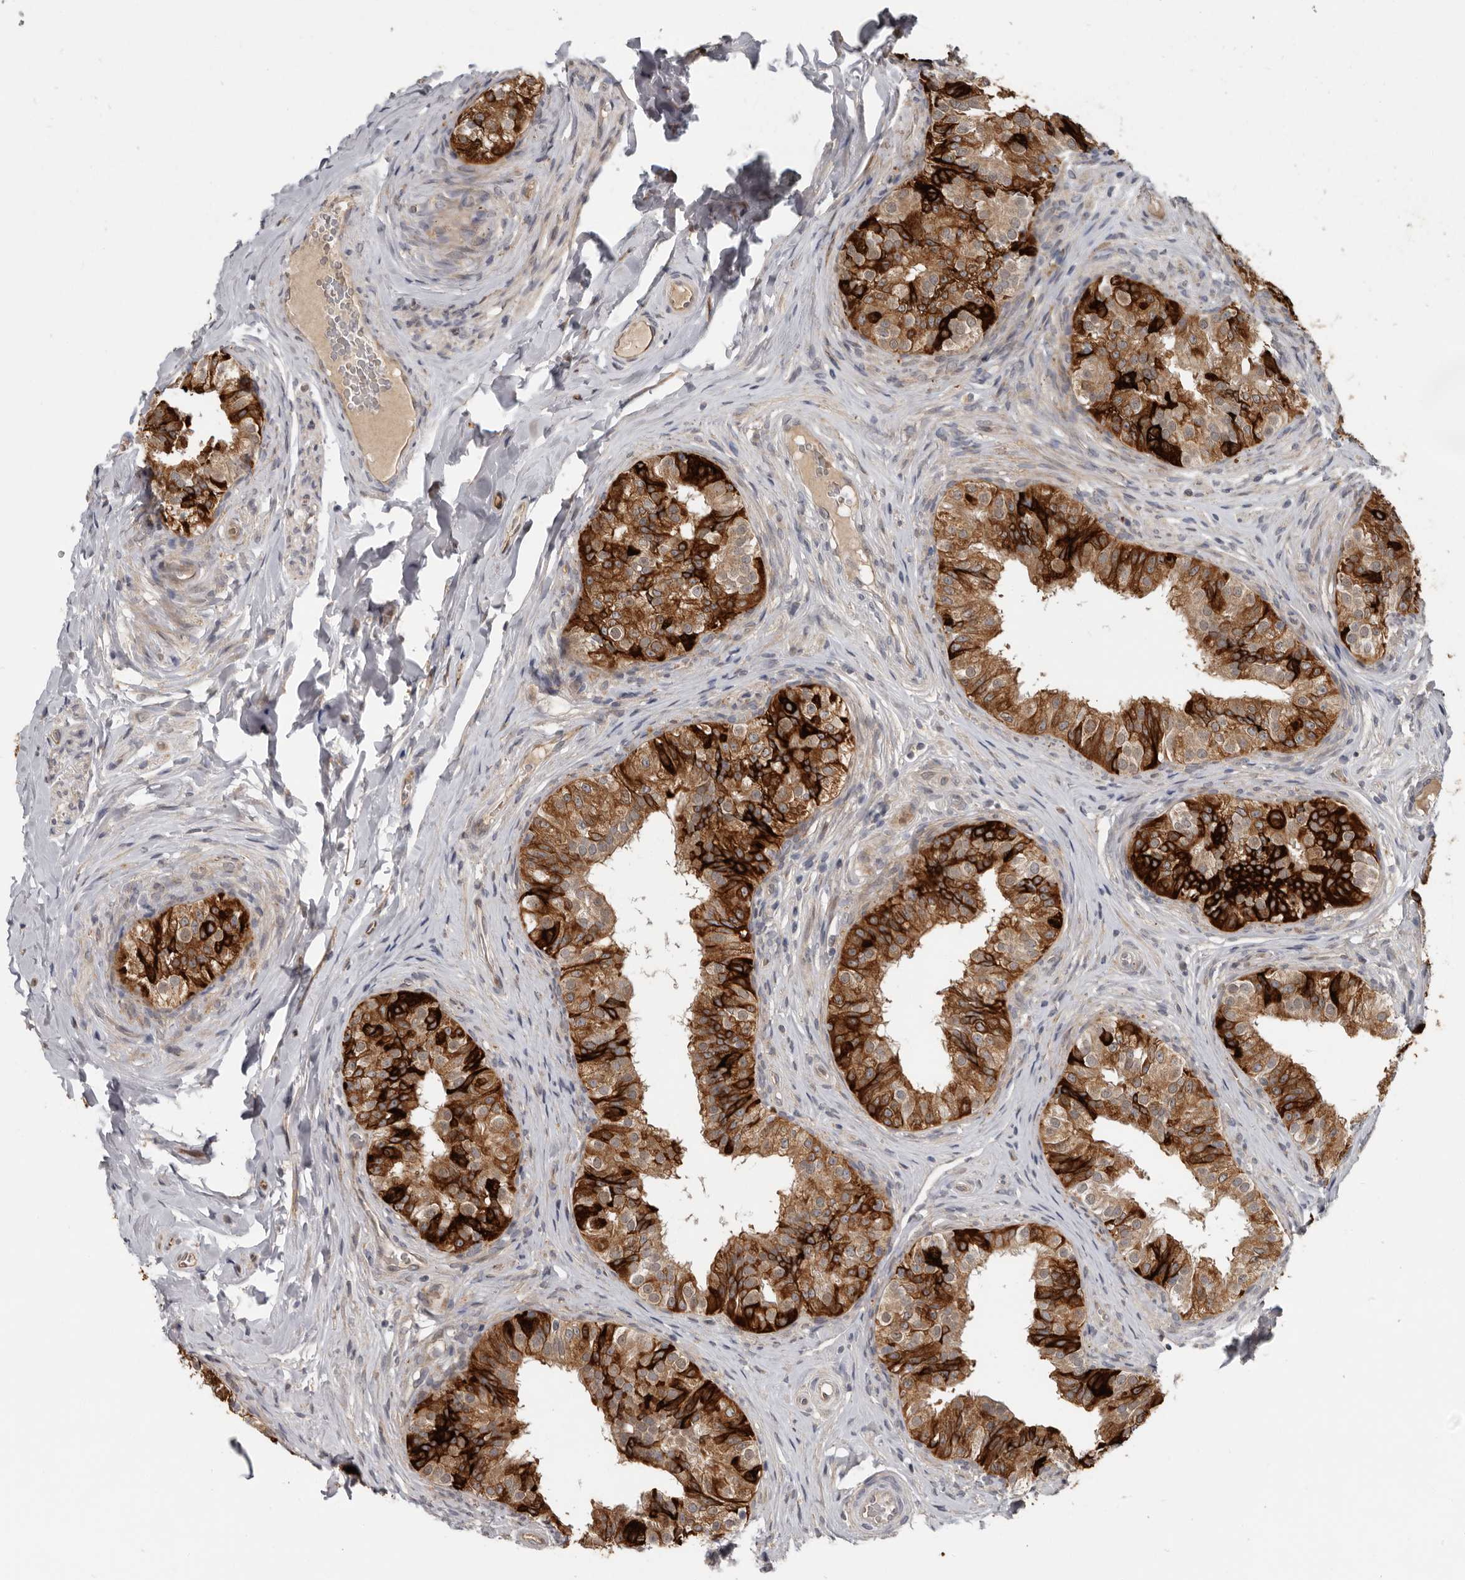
{"staining": {"intensity": "strong", "quantity": ">75%", "location": "cytoplasmic/membranous"}, "tissue": "epididymis", "cell_type": "Glandular cells", "image_type": "normal", "snomed": [{"axis": "morphology", "description": "Normal tissue, NOS"}, {"axis": "topography", "description": "Epididymis"}], "caption": "Strong cytoplasmic/membranous expression is appreciated in about >75% of glandular cells in unremarkable epididymis.", "gene": "MTF1", "patient": {"sex": "male", "age": 49}}